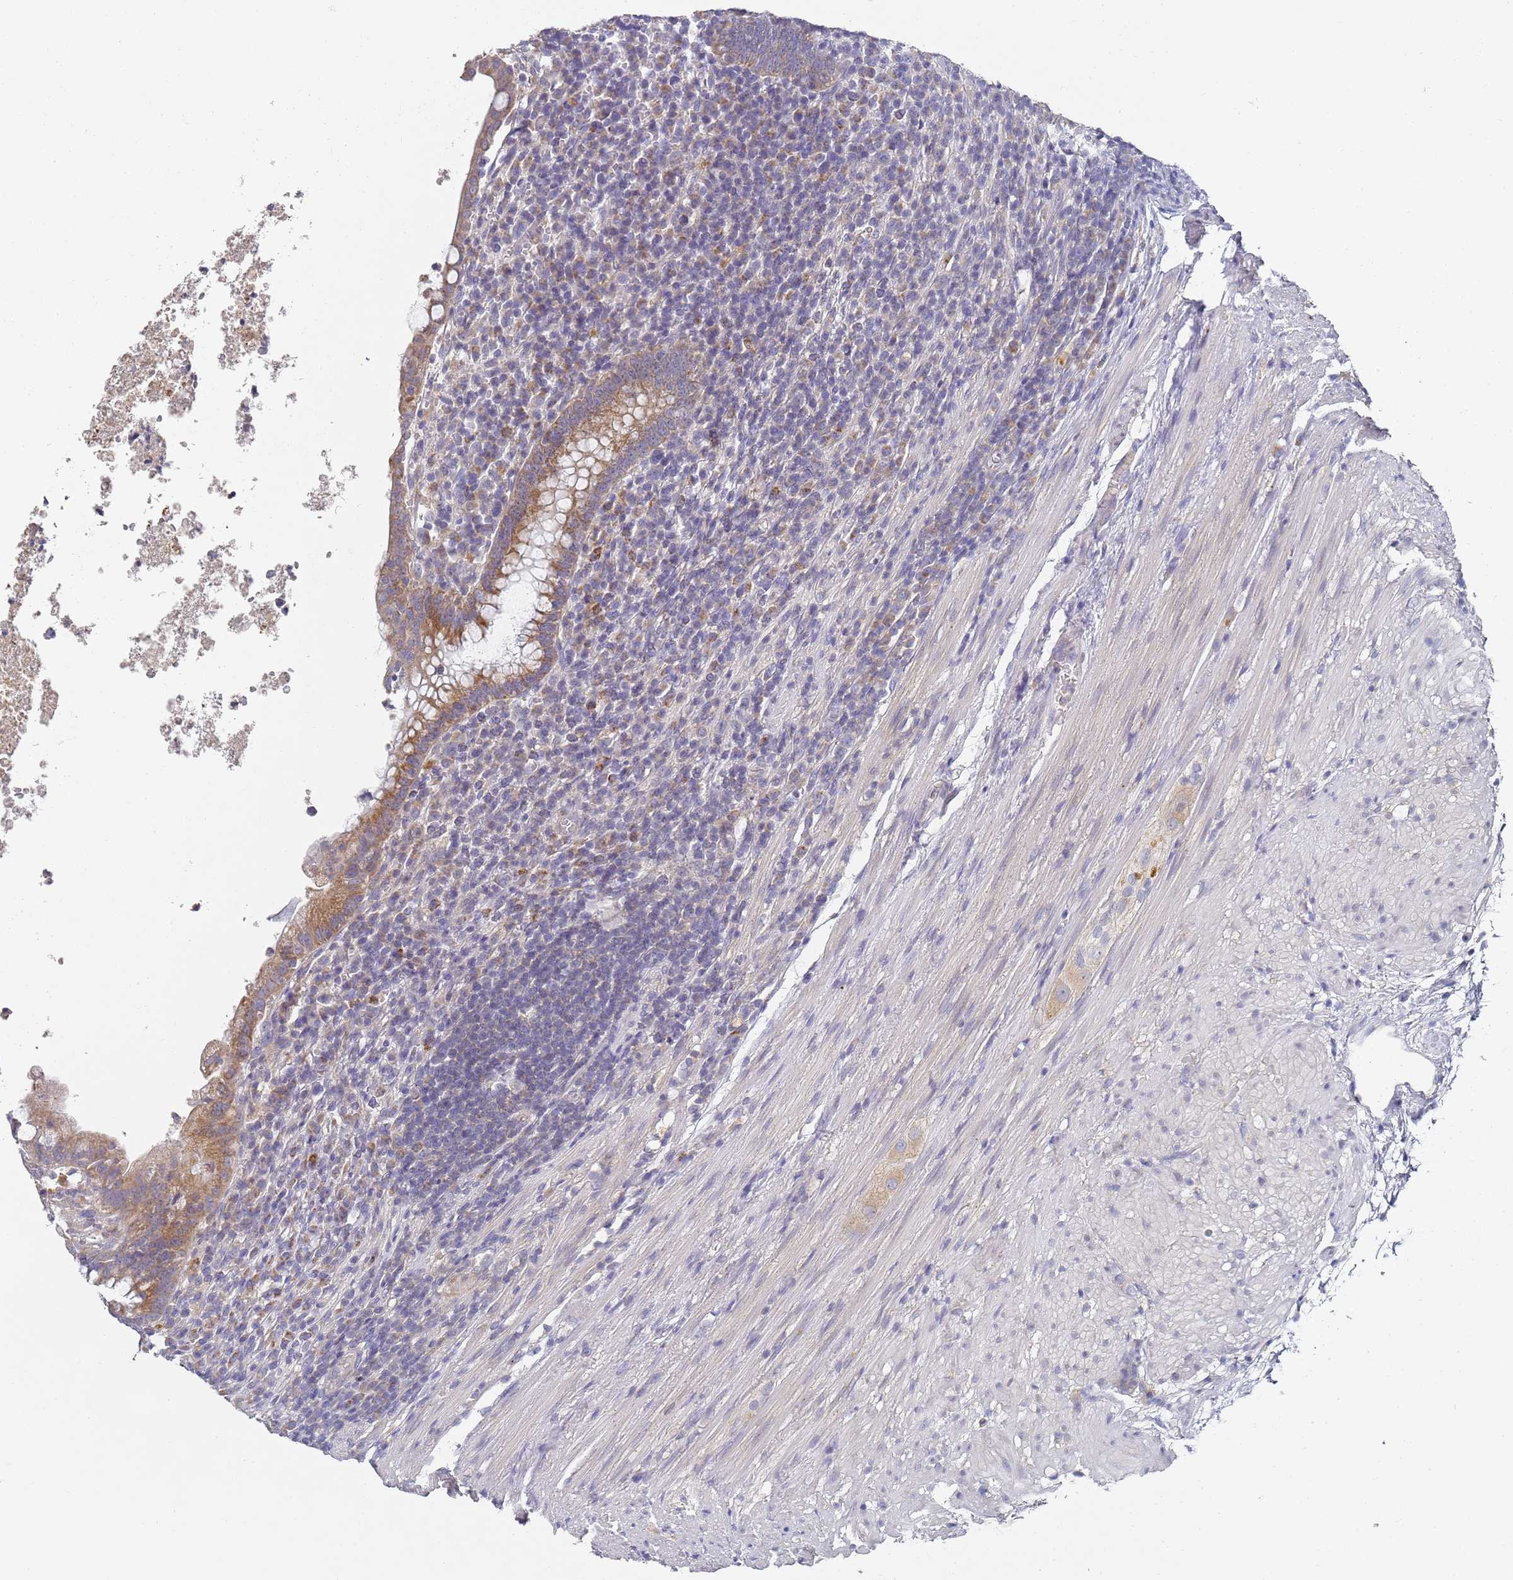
{"staining": {"intensity": "moderate", "quantity": ">75%", "location": "cytoplasmic/membranous"}, "tissue": "appendix", "cell_type": "Glandular cells", "image_type": "normal", "snomed": [{"axis": "morphology", "description": "Normal tissue, NOS"}, {"axis": "topography", "description": "Appendix"}], "caption": "A high-resolution micrograph shows immunohistochemistry staining of unremarkable appendix, which shows moderate cytoplasmic/membranous staining in about >75% of glandular cells. Using DAB (brown) and hematoxylin (blue) stains, captured at high magnification using brightfield microscopy.", "gene": "NPEPPS", "patient": {"sex": "male", "age": 83}}